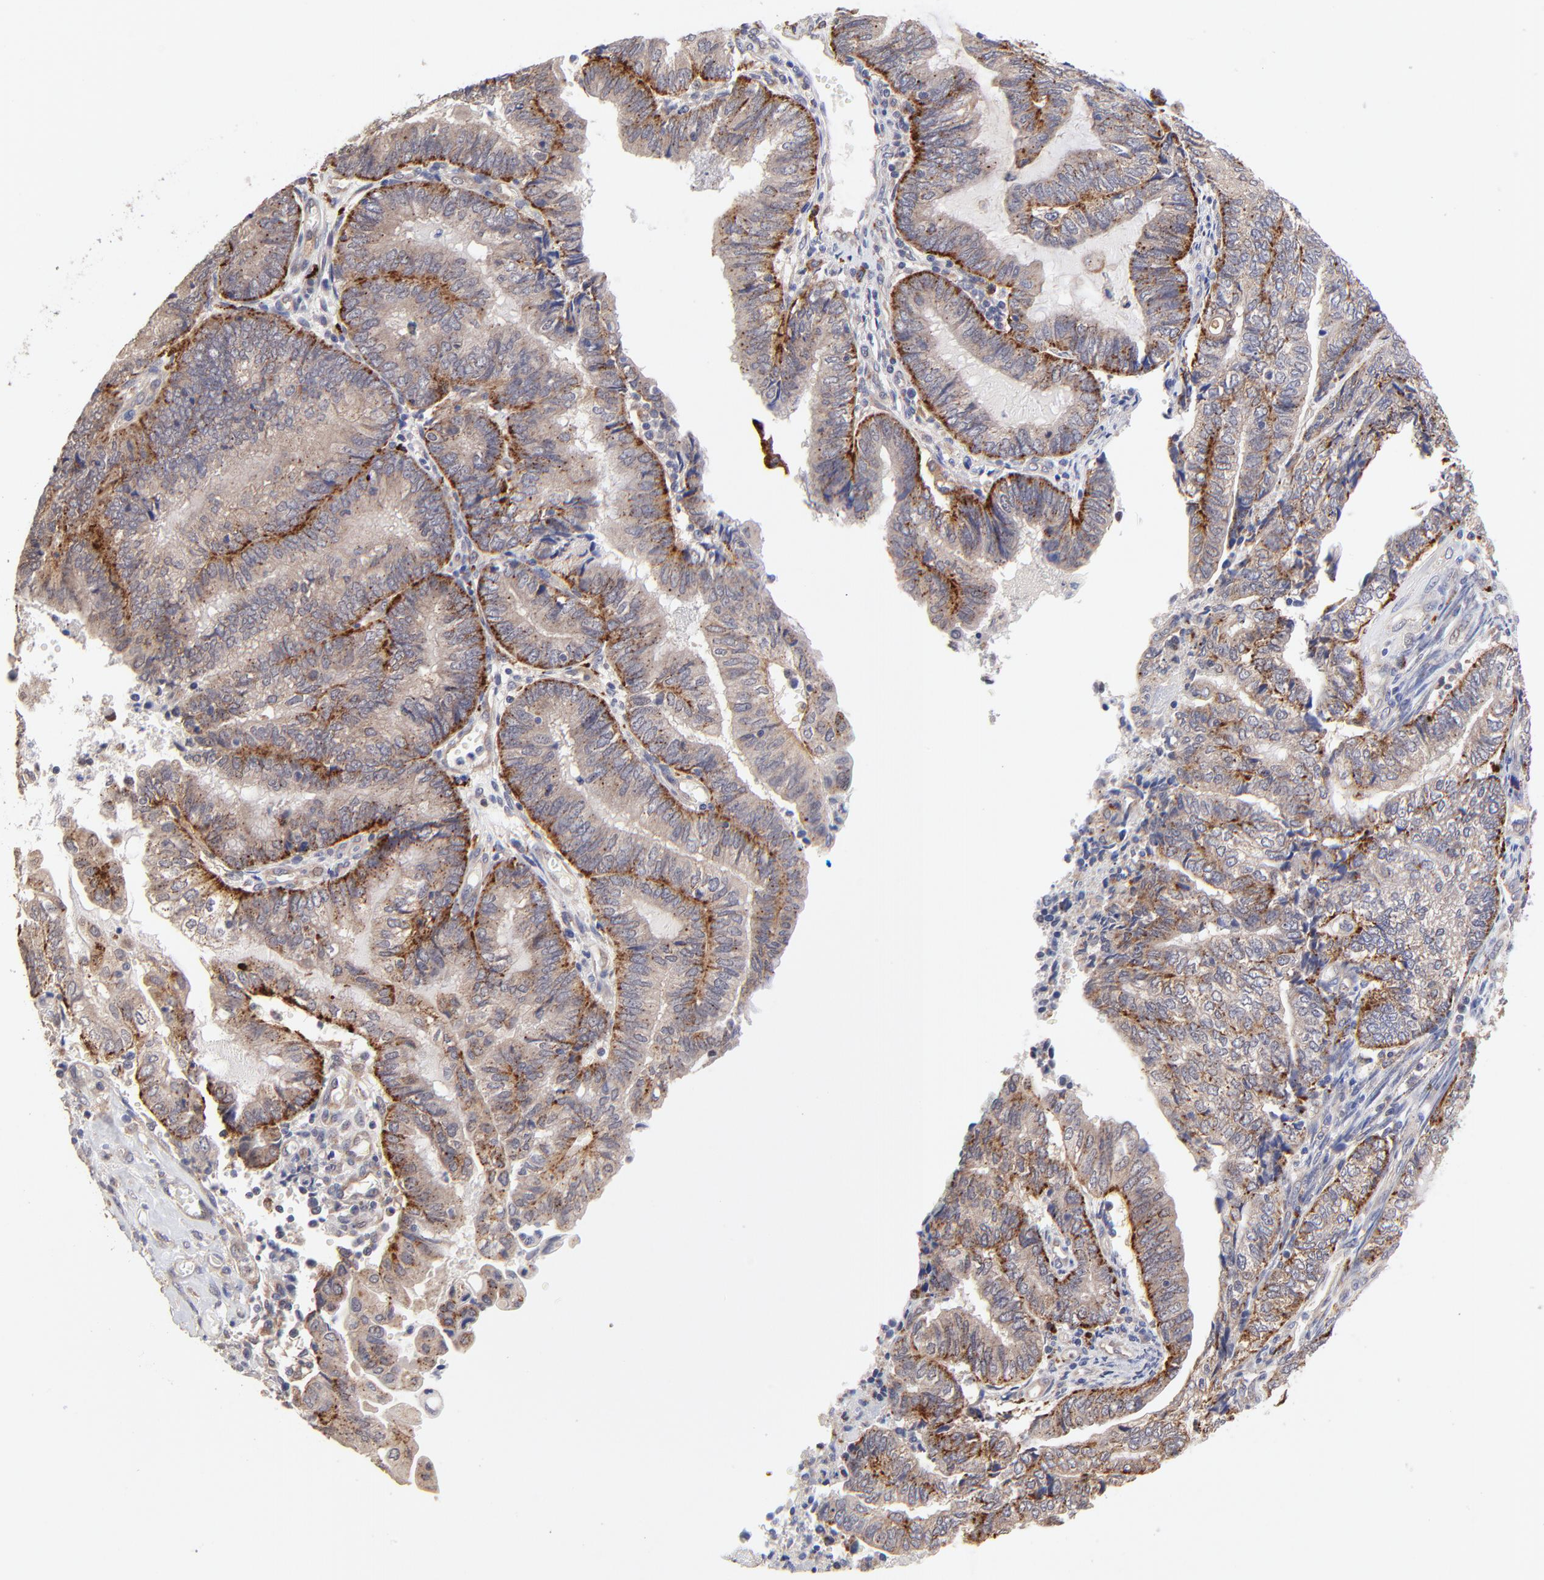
{"staining": {"intensity": "moderate", "quantity": "25%-75%", "location": "cytoplasmic/membranous"}, "tissue": "endometrial cancer", "cell_type": "Tumor cells", "image_type": "cancer", "snomed": [{"axis": "morphology", "description": "Adenocarcinoma, NOS"}, {"axis": "topography", "description": "Uterus"}, {"axis": "topography", "description": "Endometrium"}], "caption": "Protein expression analysis of human endometrial cancer (adenocarcinoma) reveals moderate cytoplasmic/membranous positivity in about 25%-75% of tumor cells.", "gene": "PDE4B", "patient": {"sex": "female", "age": 70}}